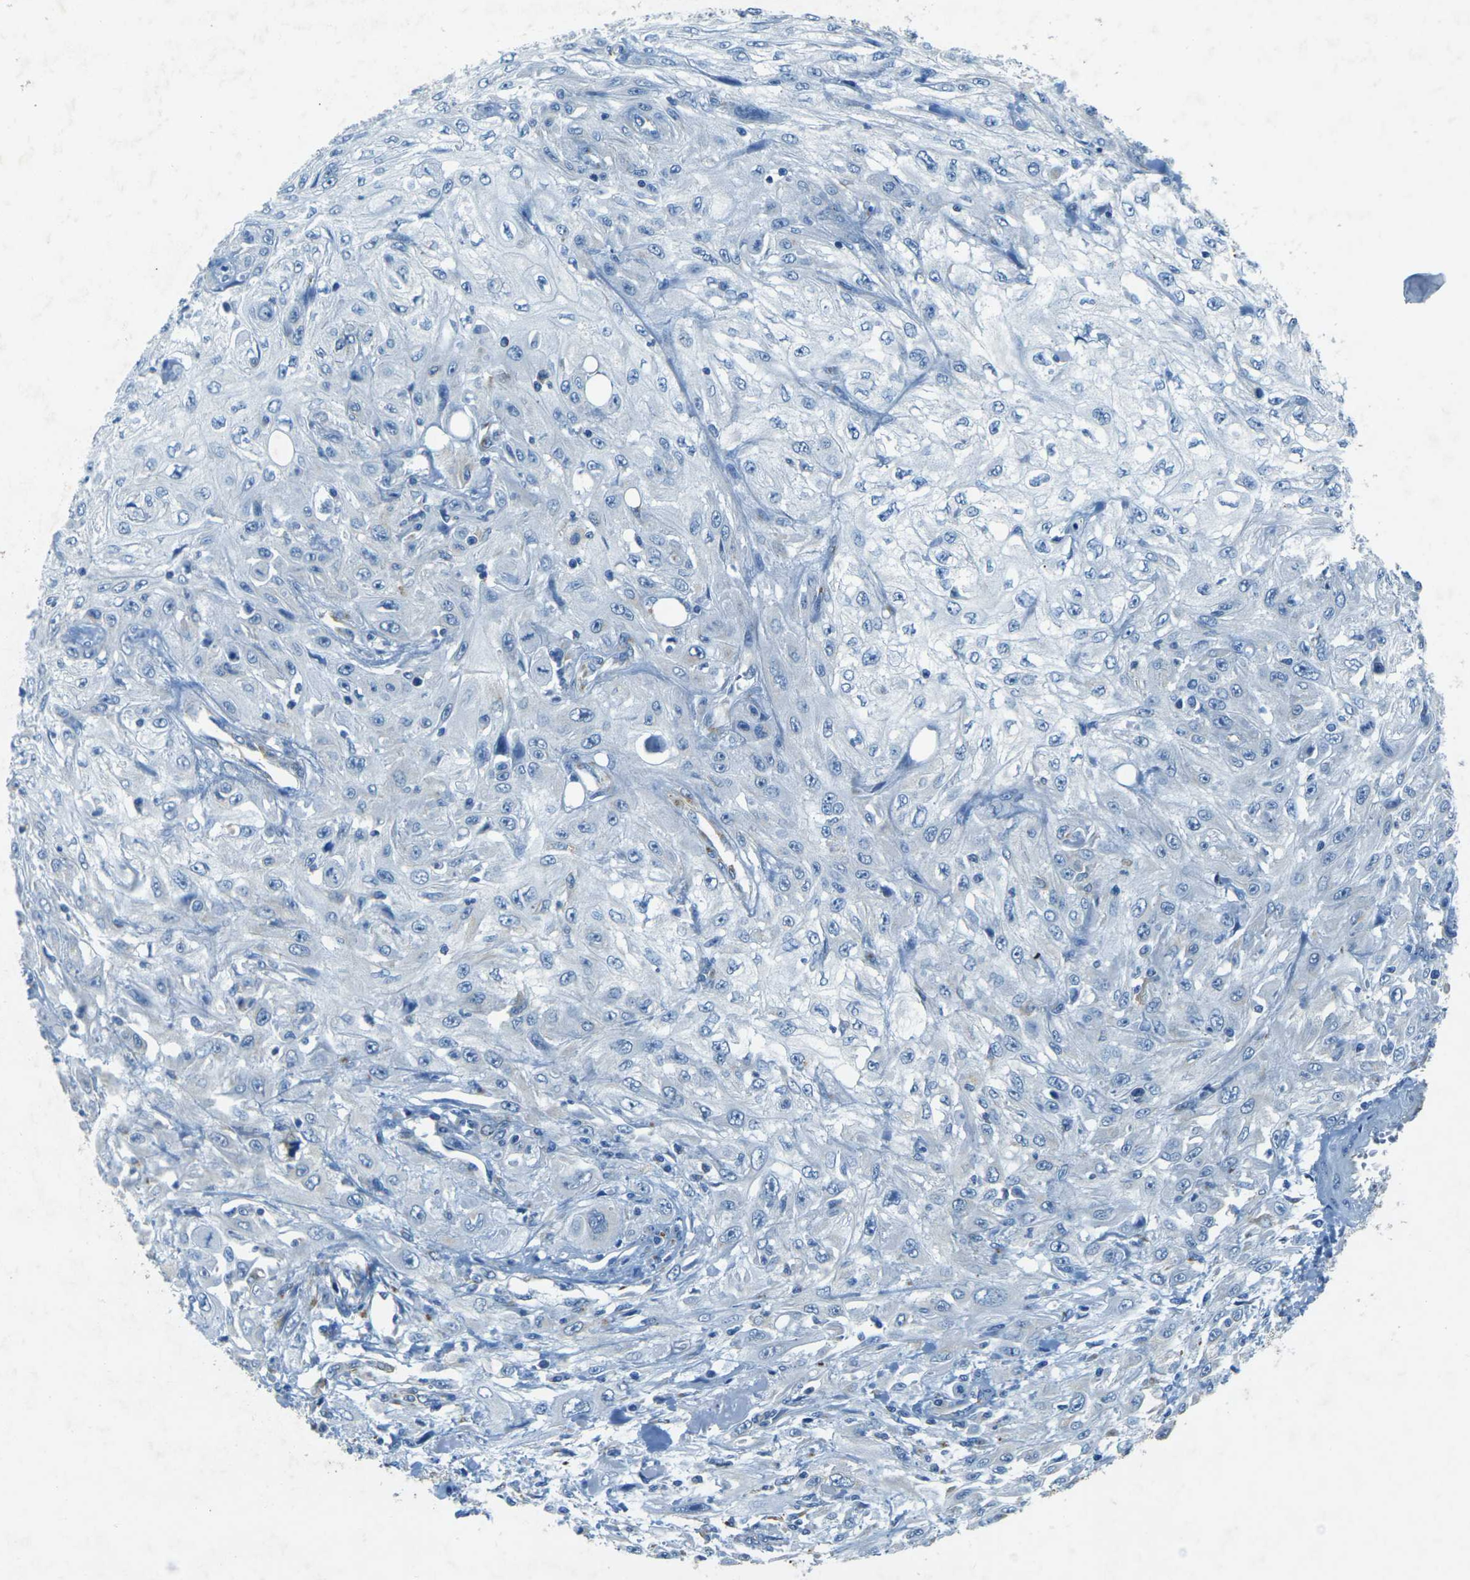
{"staining": {"intensity": "negative", "quantity": "none", "location": "none"}, "tissue": "skin cancer", "cell_type": "Tumor cells", "image_type": "cancer", "snomed": [{"axis": "morphology", "description": "Squamous cell carcinoma, NOS"}, {"axis": "topography", "description": "Skin"}], "caption": "Histopathology image shows no significant protein staining in tumor cells of skin cancer.", "gene": "SORT1", "patient": {"sex": "male", "age": 75}}